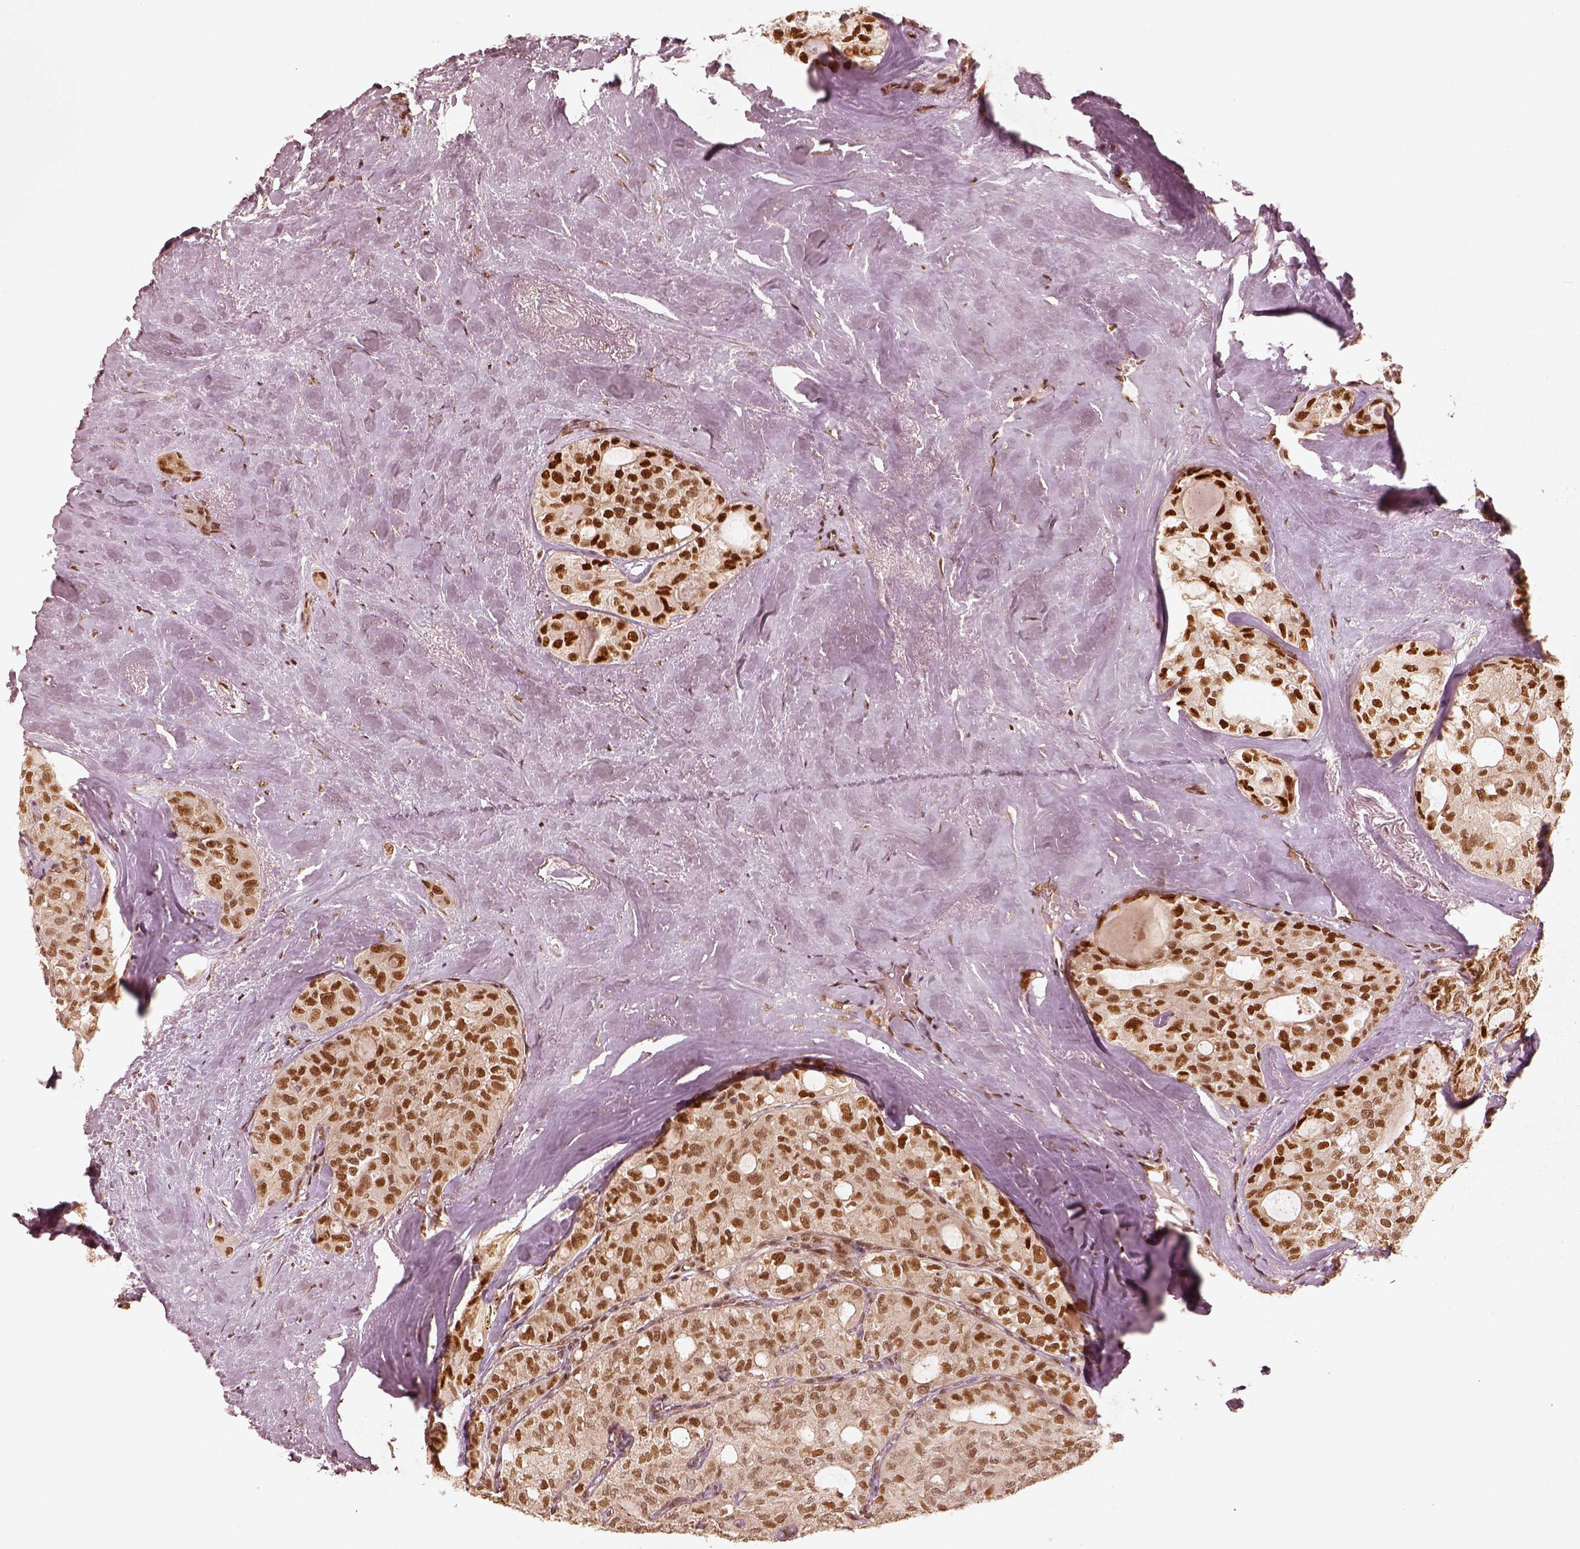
{"staining": {"intensity": "strong", "quantity": ">75%", "location": "nuclear"}, "tissue": "thyroid cancer", "cell_type": "Tumor cells", "image_type": "cancer", "snomed": [{"axis": "morphology", "description": "Follicular adenoma carcinoma, NOS"}, {"axis": "topography", "description": "Thyroid gland"}], "caption": "DAB immunohistochemical staining of human follicular adenoma carcinoma (thyroid) reveals strong nuclear protein staining in approximately >75% of tumor cells.", "gene": "GMEB2", "patient": {"sex": "male", "age": 75}}